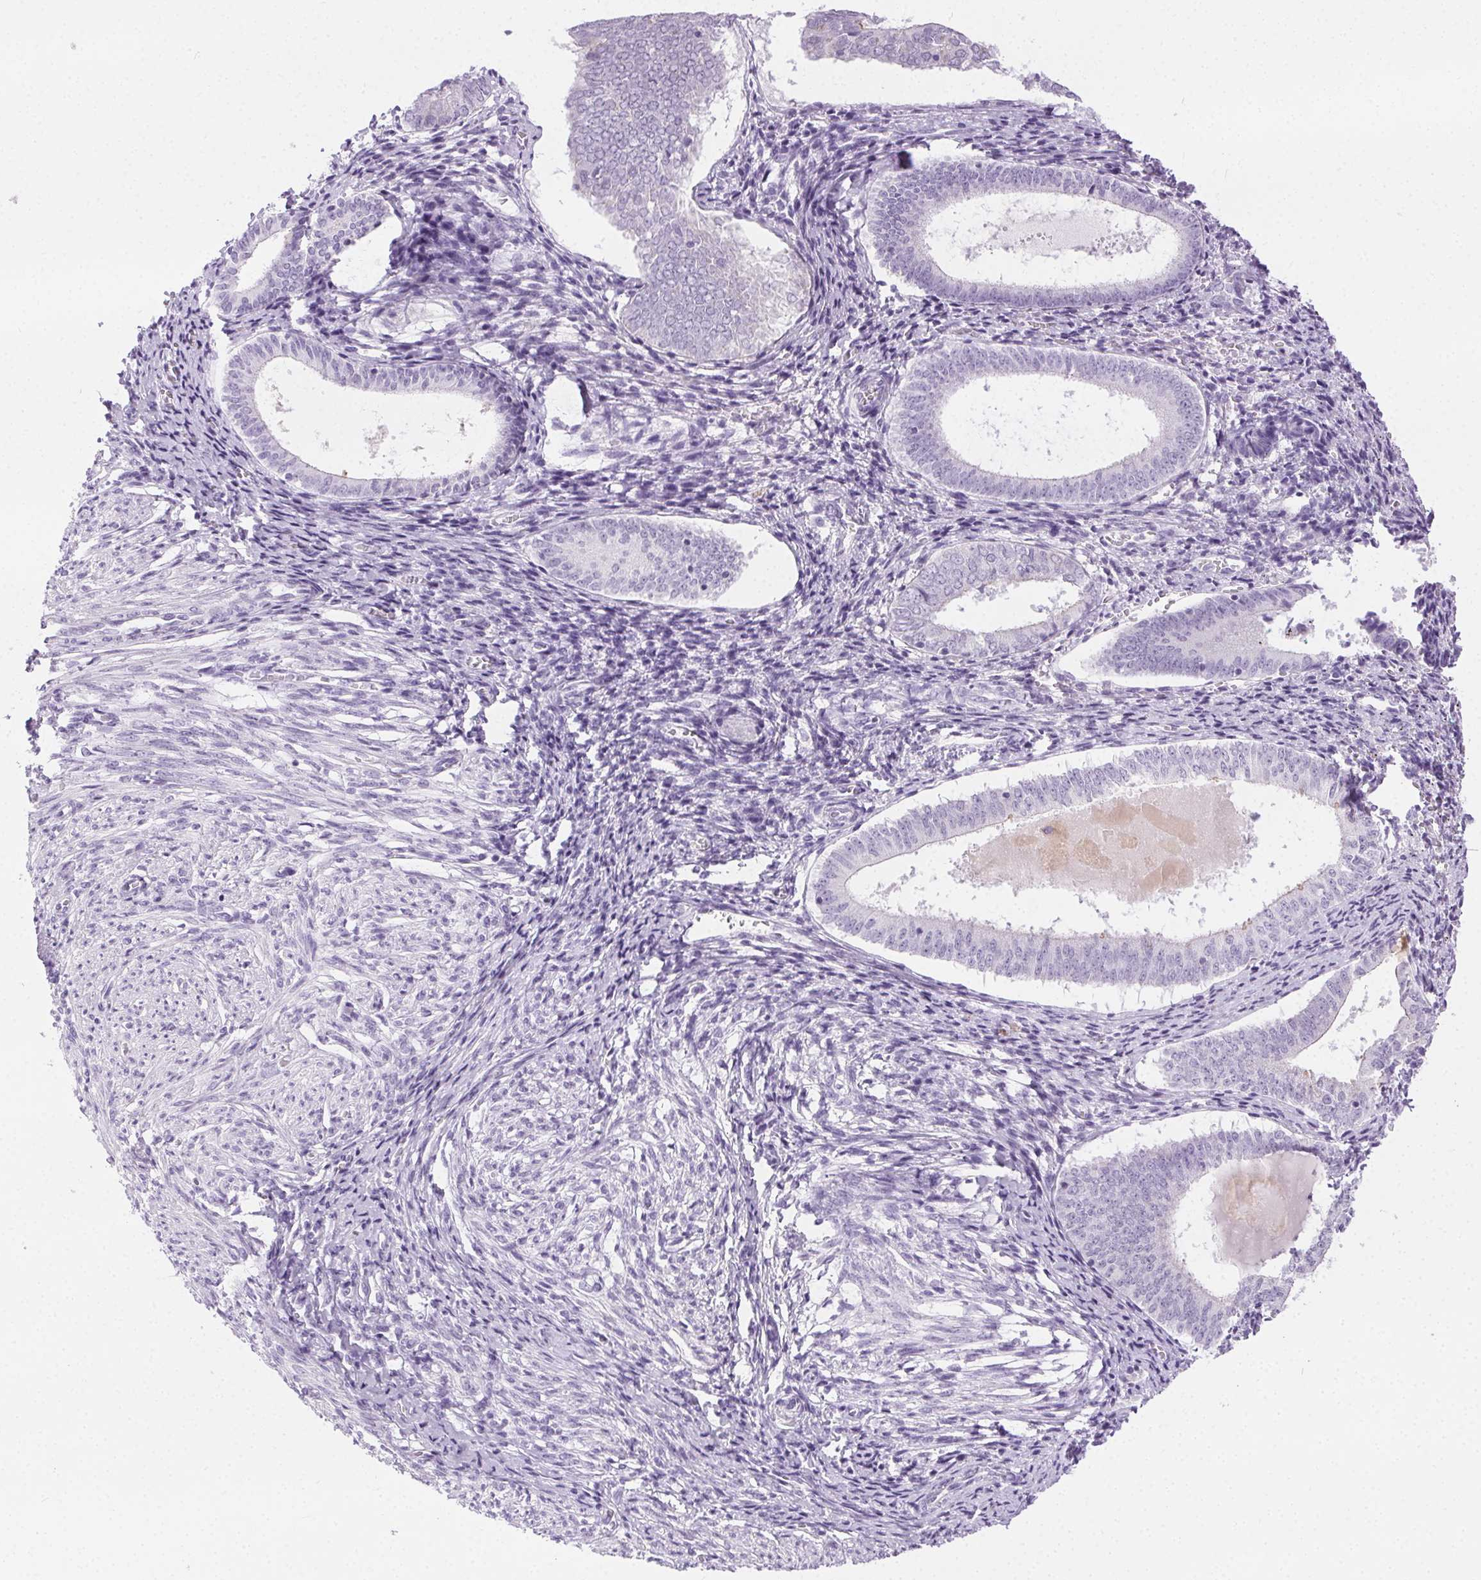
{"staining": {"intensity": "negative", "quantity": "none", "location": "none"}, "tissue": "endometrium", "cell_type": "Cells in endometrial stroma", "image_type": "normal", "snomed": [{"axis": "morphology", "description": "Normal tissue, NOS"}, {"axis": "topography", "description": "Endometrium"}], "caption": "Photomicrograph shows no significant protein staining in cells in endometrial stroma of unremarkable endometrium.", "gene": "C20orf85", "patient": {"sex": "female", "age": 50}}